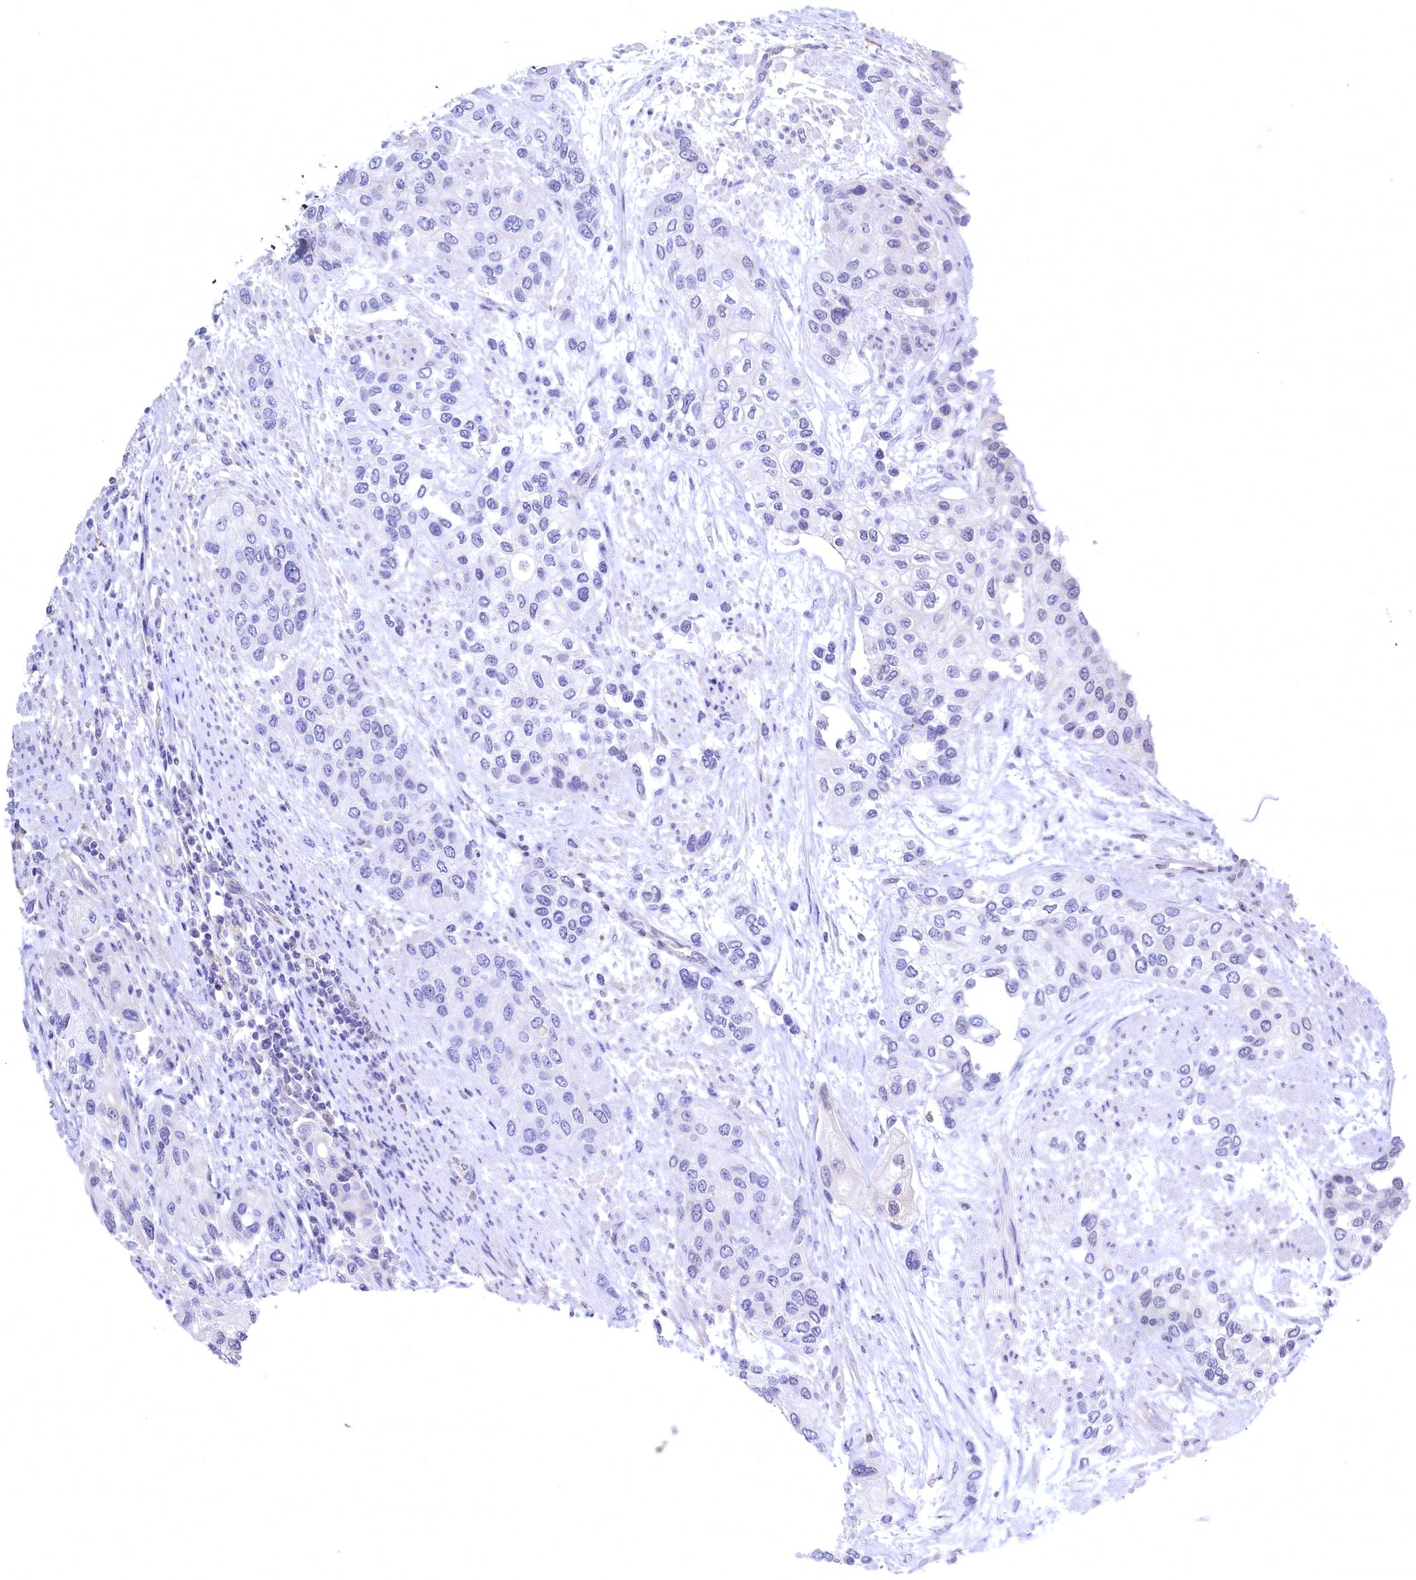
{"staining": {"intensity": "negative", "quantity": "none", "location": "none"}, "tissue": "urothelial cancer", "cell_type": "Tumor cells", "image_type": "cancer", "snomed": [{"axis": "morphology", "description": "Normal tissue, NOS"}, {"axis": "morphology", "description": "Urothelial carcinoma, High grade"}, {"axis": "topography", "description": "Vascular tissue"}, {"axis": "topography", "description": "Urinary bladder"}], "caption": "This is an IHC micrograph of high-grade urothelial carcinoma. There is no positivity in tumor cells.", "gene": "C11orf54", "patient": {"sex": "female", "age": 56}}